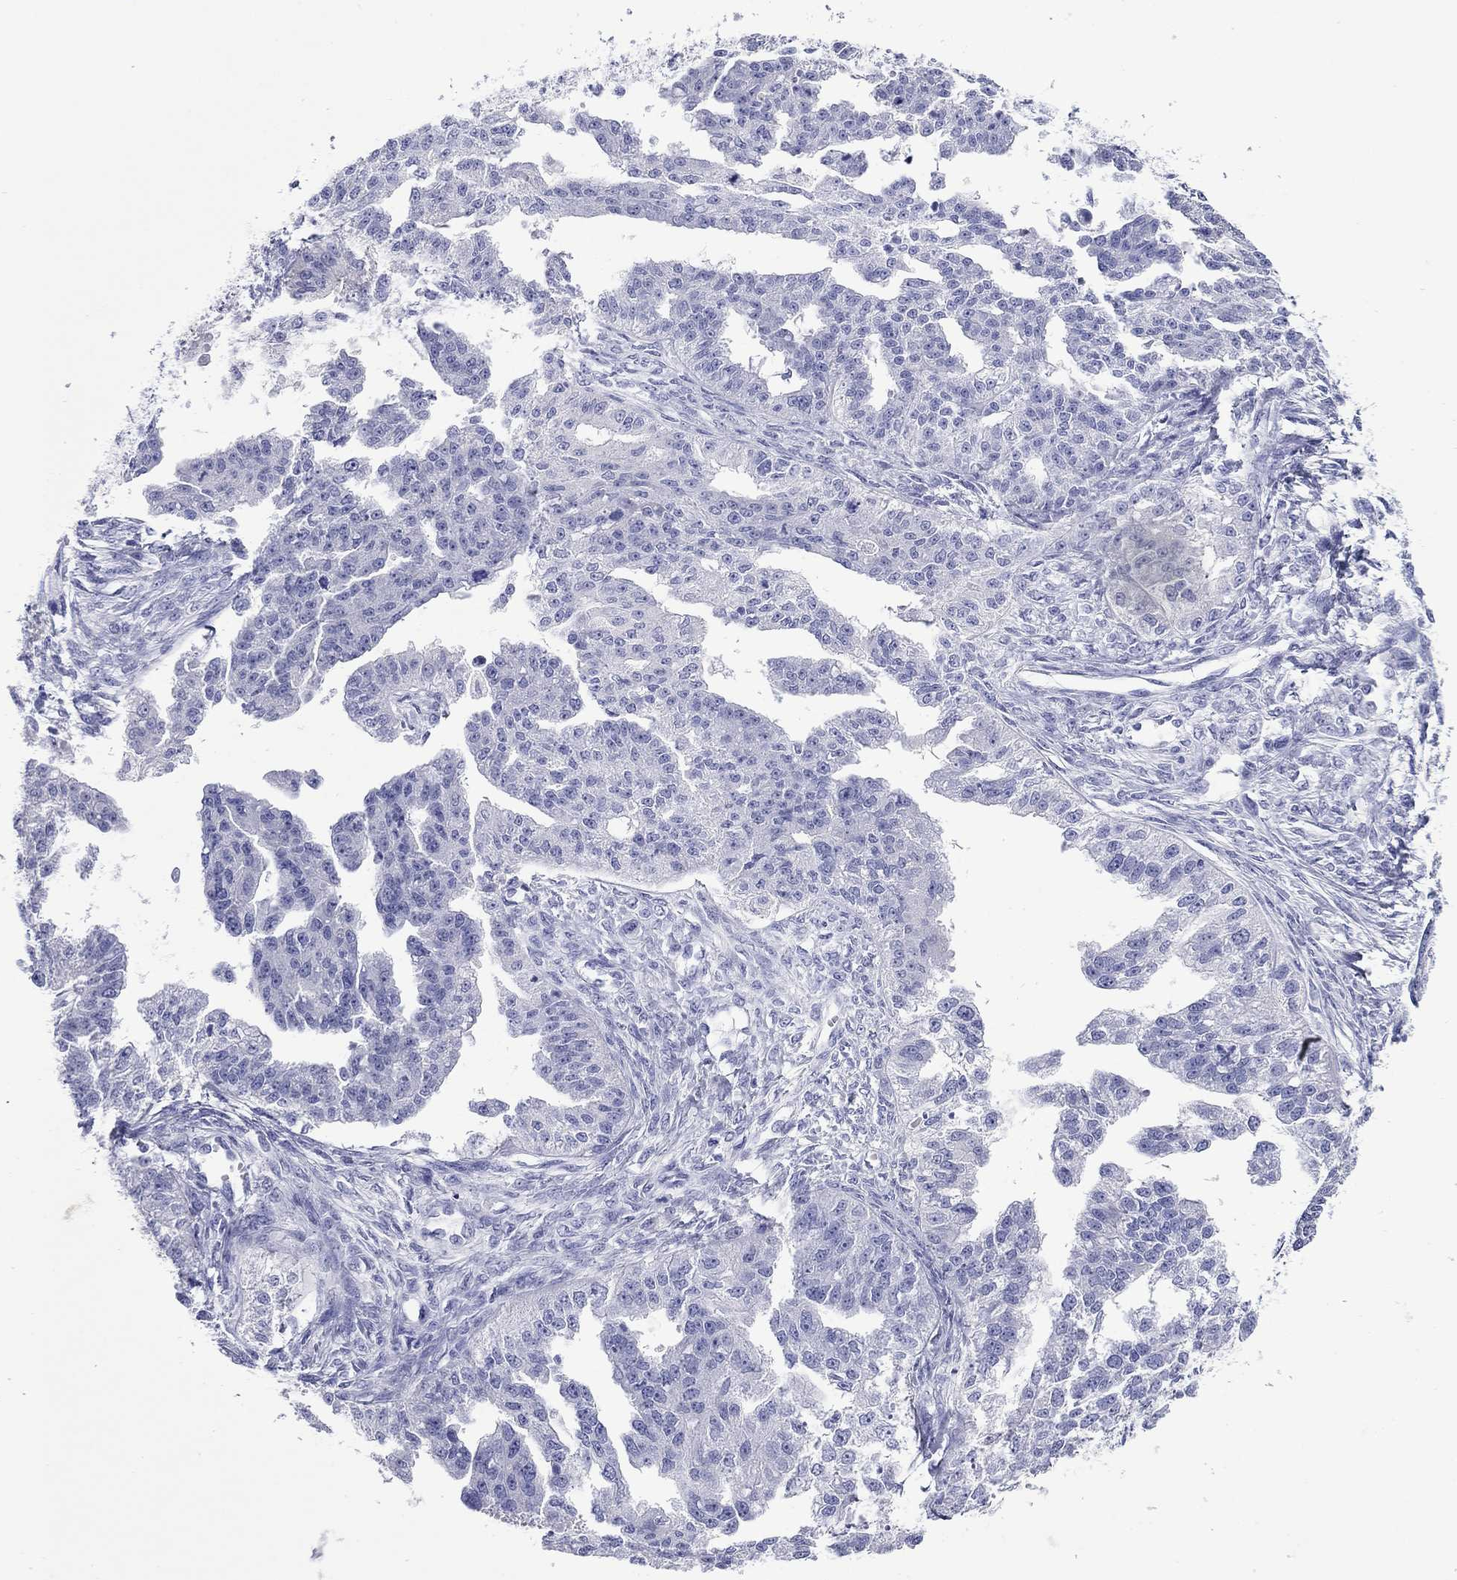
{"staining": {"intensity": "negative", "quantity": "none", "location": "none"}, "tissue": "ovarian cancer", "cell_type": "Tumor cells", "image_type": "cancer", "snomed": [{"axis": "morphology", "description": "Cystadenocarcinoma, serous, NOS"}, {"axis": "topography", "description": "Ovary"}], "caption": "Micrograph shows no protein staining in tumor cells of ovarian cancer tissue. (DAB immunohistochemistry, high magnification).", "gene": "GIP", "patient": {"sex": "female", "age": 58}}